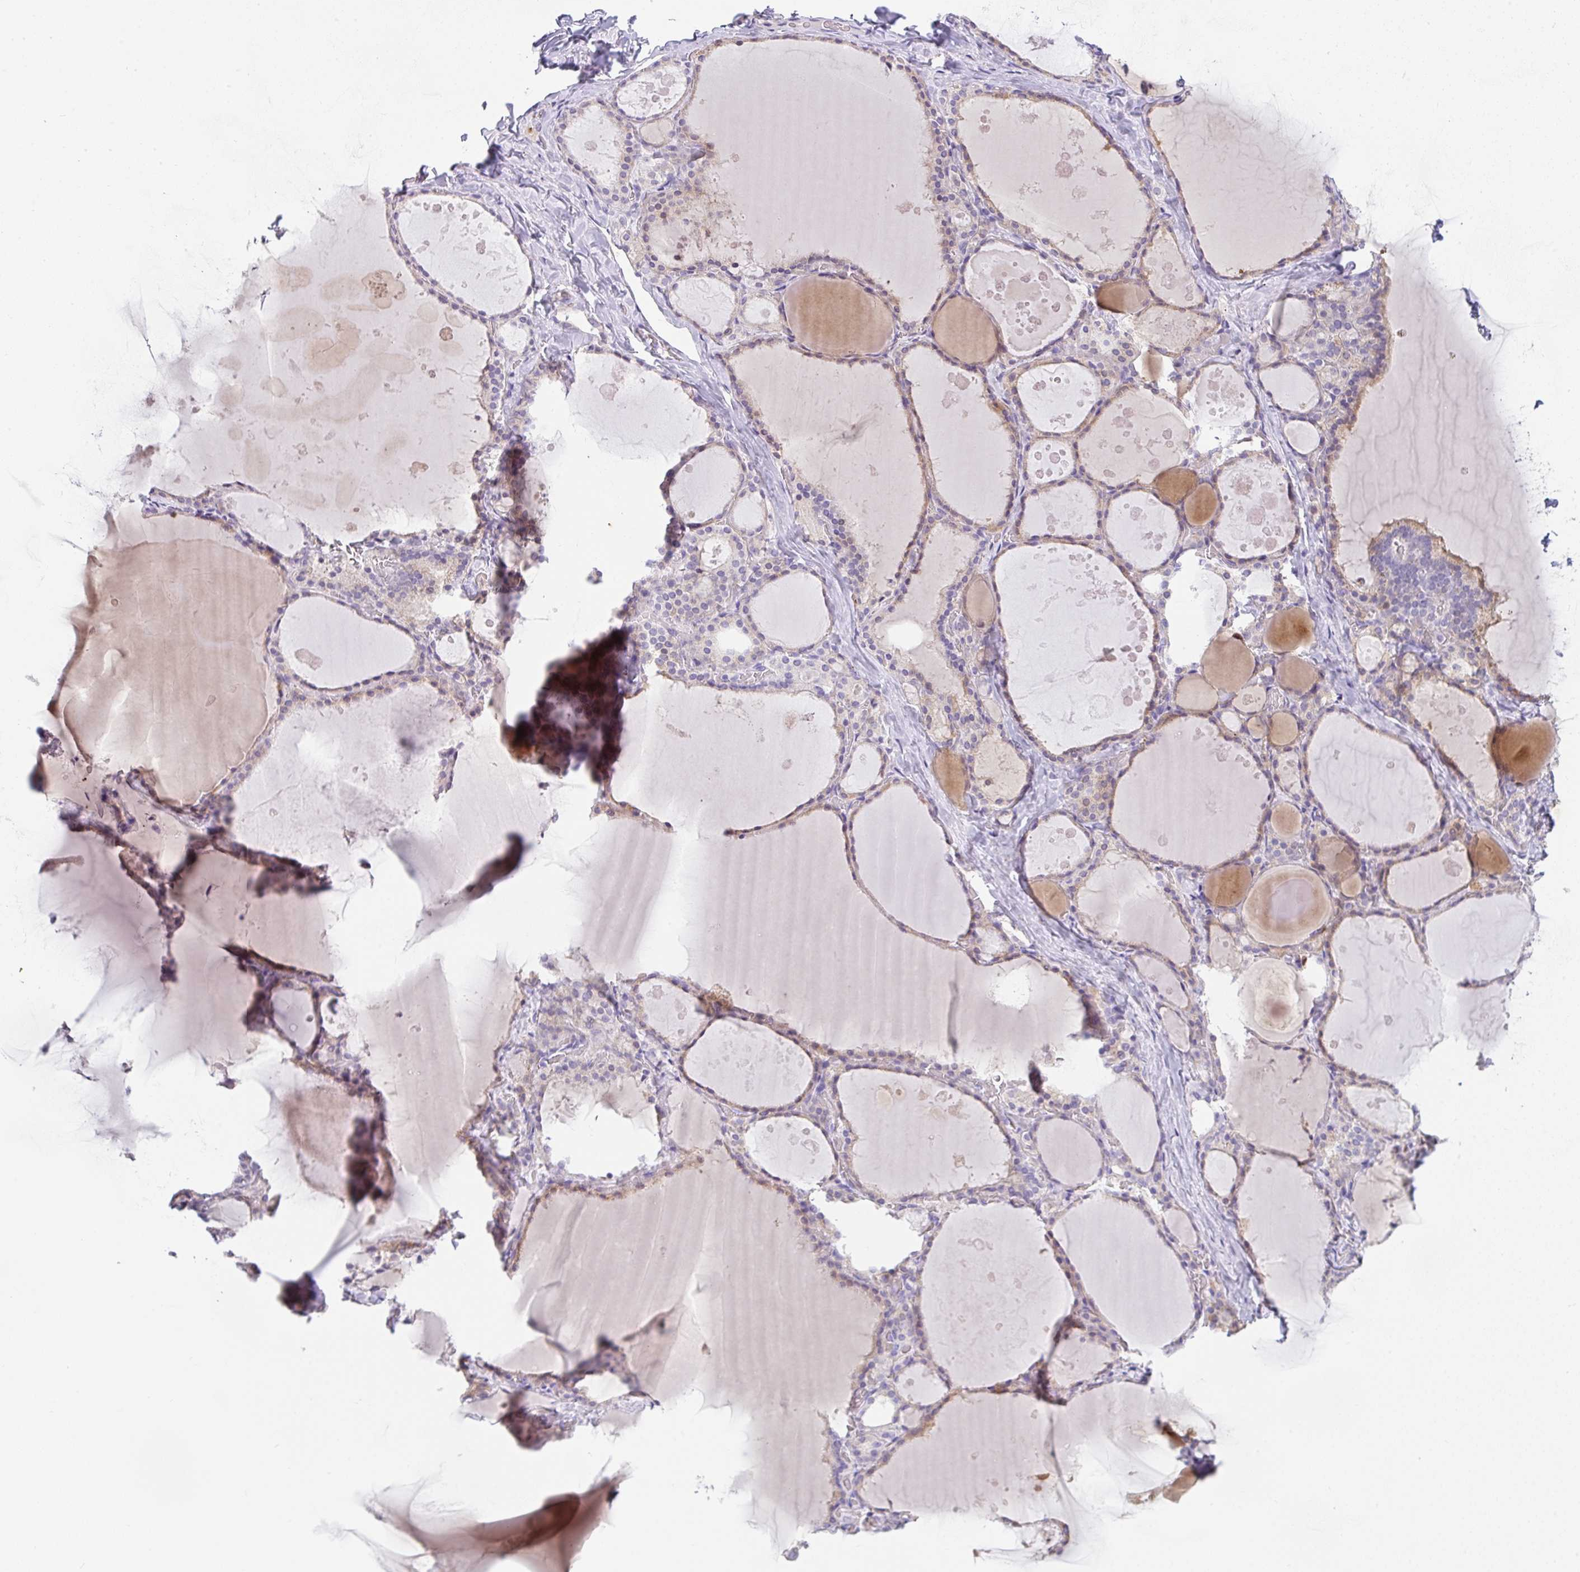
{"staining": {"intensity": "weak", "quantity": "<25%", "location": "cytoplasmic/membranous"}, "tissue": "thyroid gland", "cell_type": "Glandular cells", "image_type": "normal", "snomed": [{"axis": "morphology", "description": "Normal tissue, NOS"}, {"axis": "topography", "description": "Thyroid gland"}], "caption": "Glandular cells are negative for brown protein staining in benign thyroid gland. Nuclei are stained in blue.", "gene": "COX7B", "patient": {"sex": "male", "age": 56}}